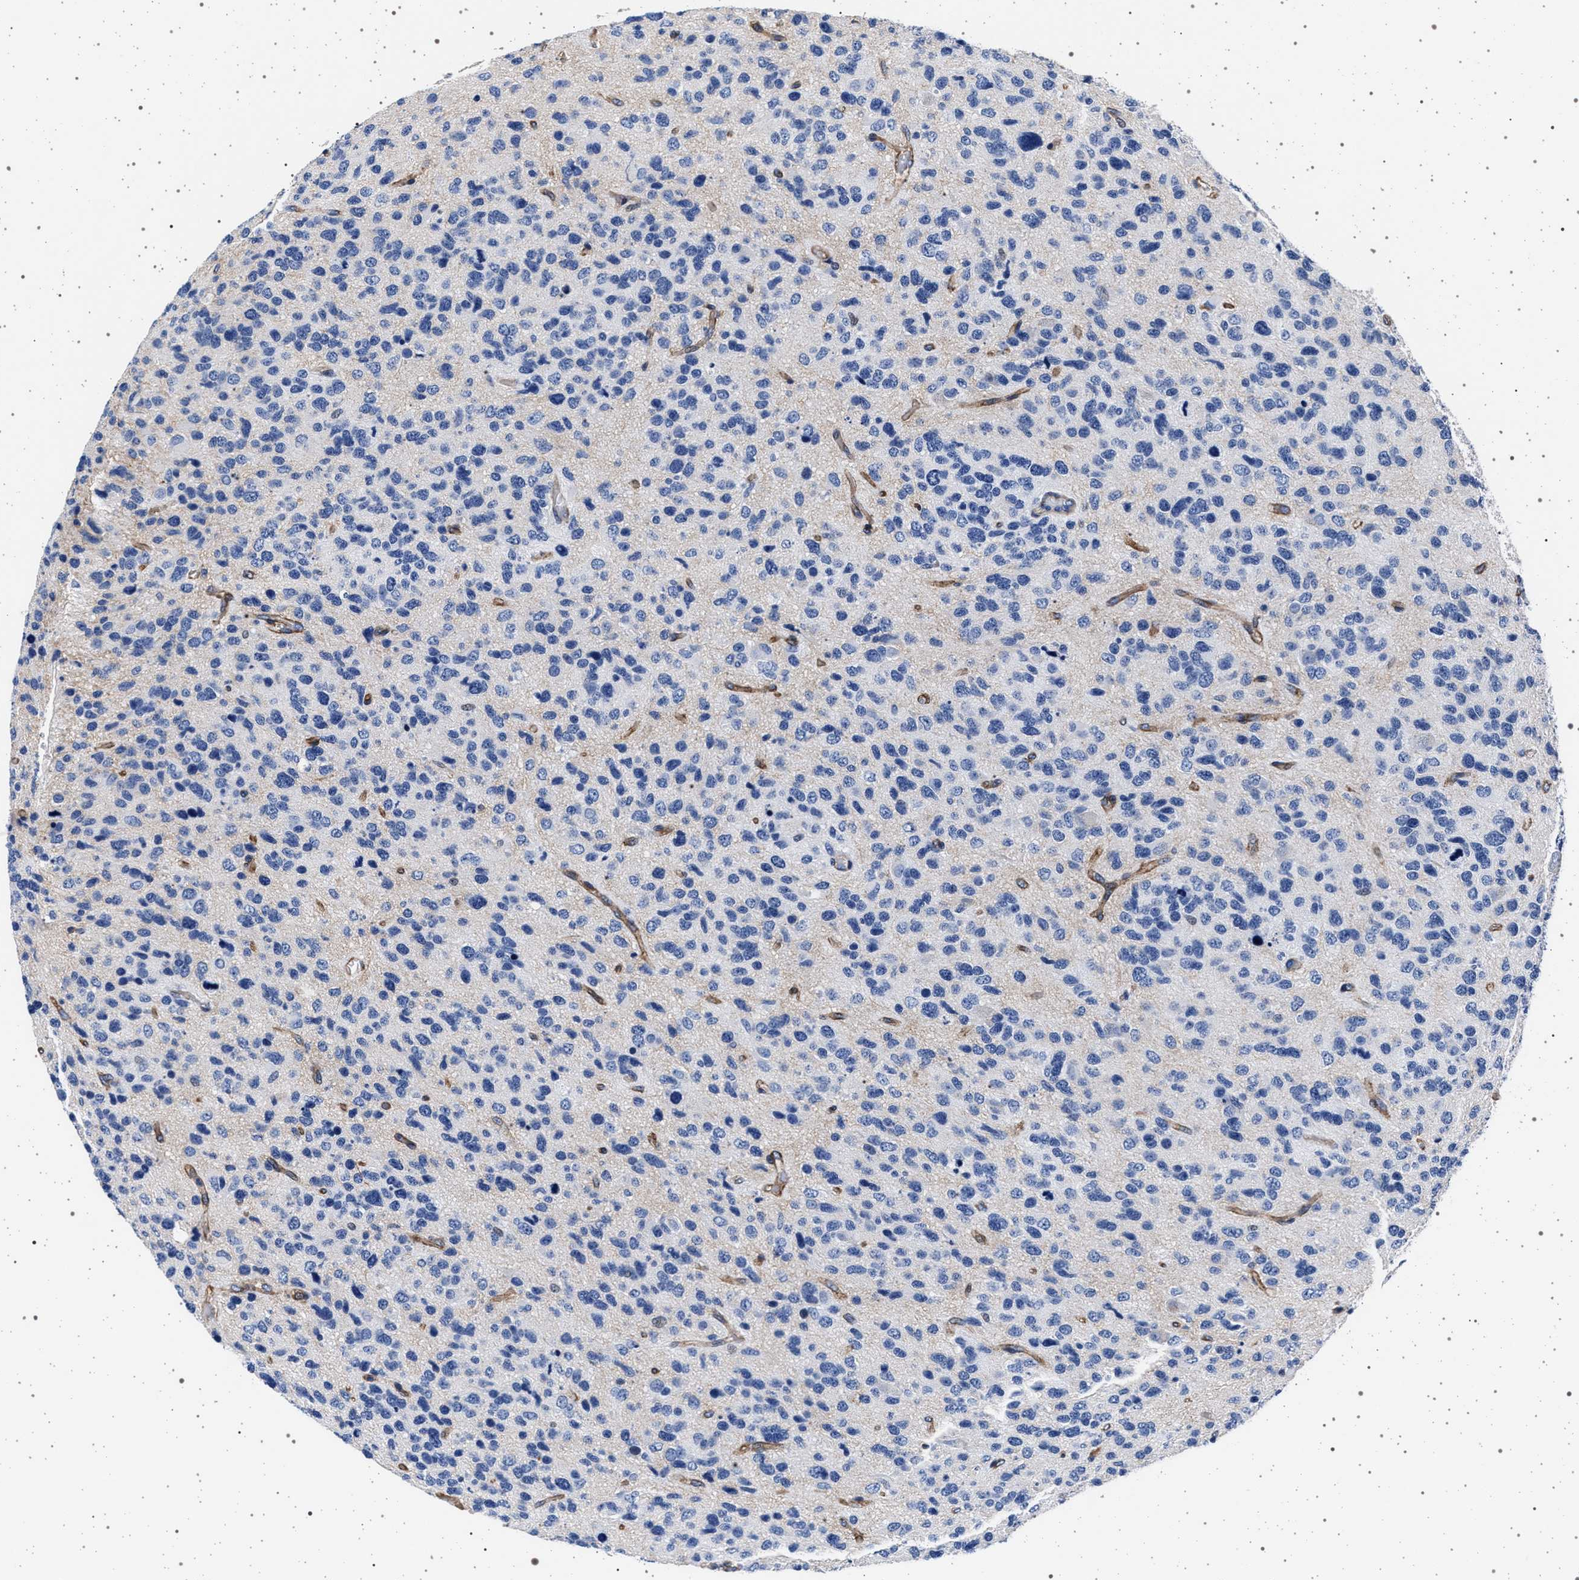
{"staining": {"intensity": "negative", "quantity": "none", "location": "none"}, "tissue": "glioma", "cell_type": "Tumor cells", "image_type": "cancer", "snomed": [{"axis": "morphology", "description": "Glioma, malignant, High grade"}, {"axis": "topography", "description": "Brain"}], "caption": "Immunohistochemistry photomicrograph of neoplastic tissue: human glioma stained with DAB (3,3'-diaminobenzidine) exhibits no significant protein expression in tumor cells. The staining was performed using DAB (3,3'-diaminobenzidine) to visualize the protein expression in brown, while the nuclei were stained in blue with hematoxylin (Magnification: 20x).", "gene": "SLC9A1", "patient": {"sex": "female", "age": 58}}